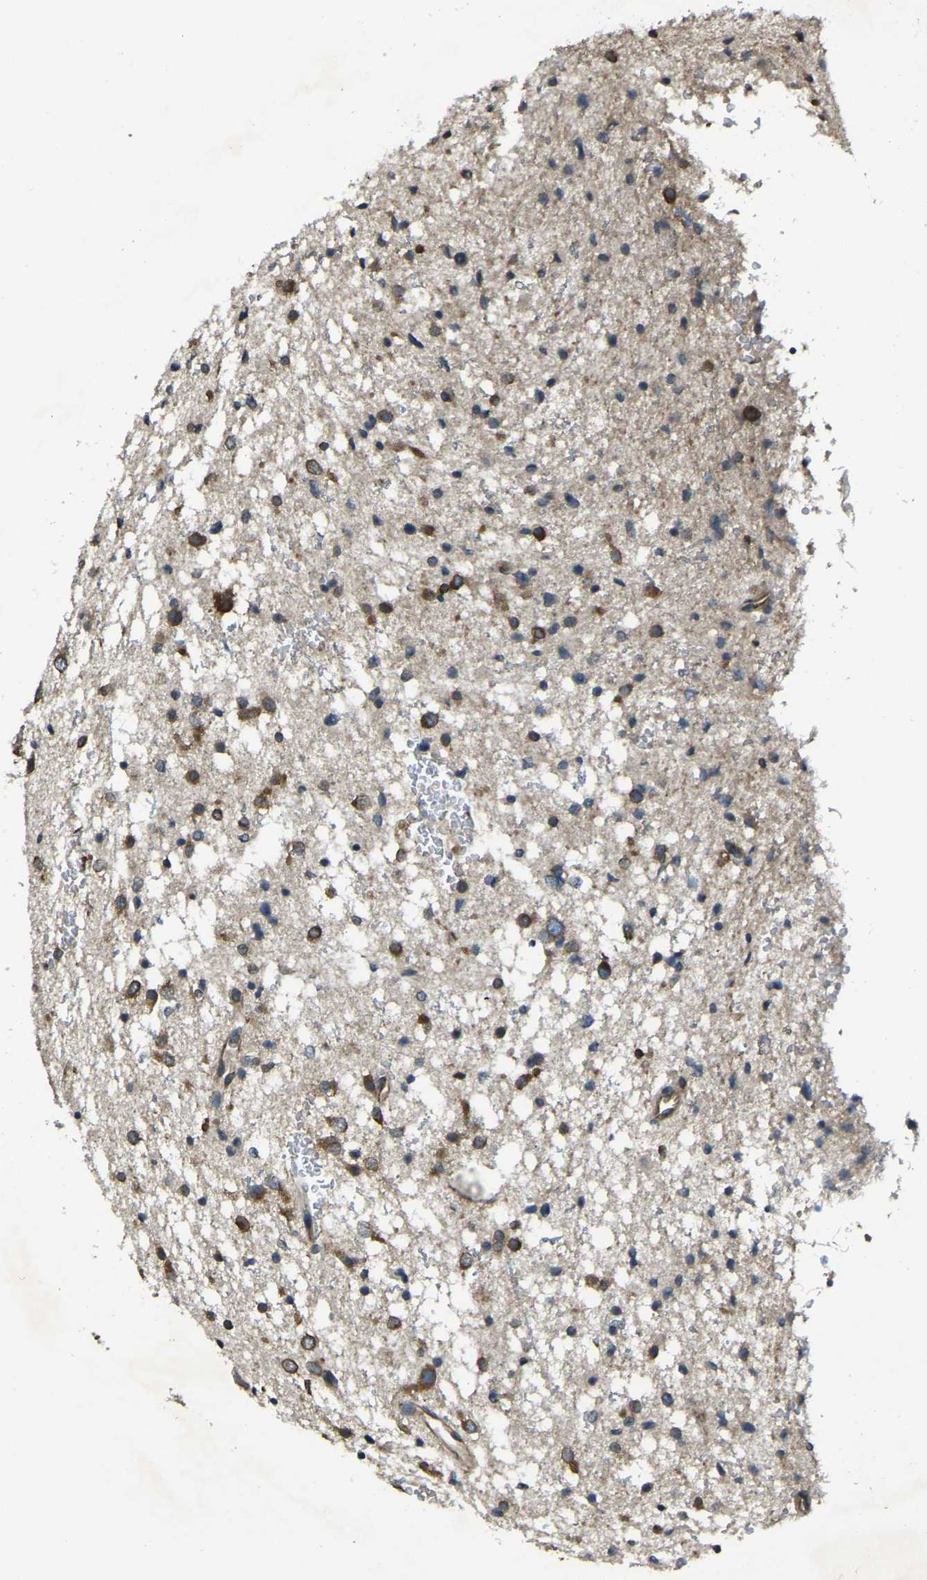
{"staining": {"intensity": "strong", "quantity": ">75%", "location": "cytoplasmic/membranous"}, "tissue": "glioma", "cell_type": "Tumor cells", "image_type": "cancer", "snomed": [{"axis": "morphology", "description": "Glioma, malignant, Low grade"}, {"axis": "topography", "description": "Brain"}], "caption": "Strong cytoplasmic/membranous positivity is identified in approximately >75% of tumor cells in low-grade glioma (malignant). (Brightfield microscopy of DAB IHC at high magnification).", "gene": "AIMP1", "patient": {"sex": "female", "age": 37}}